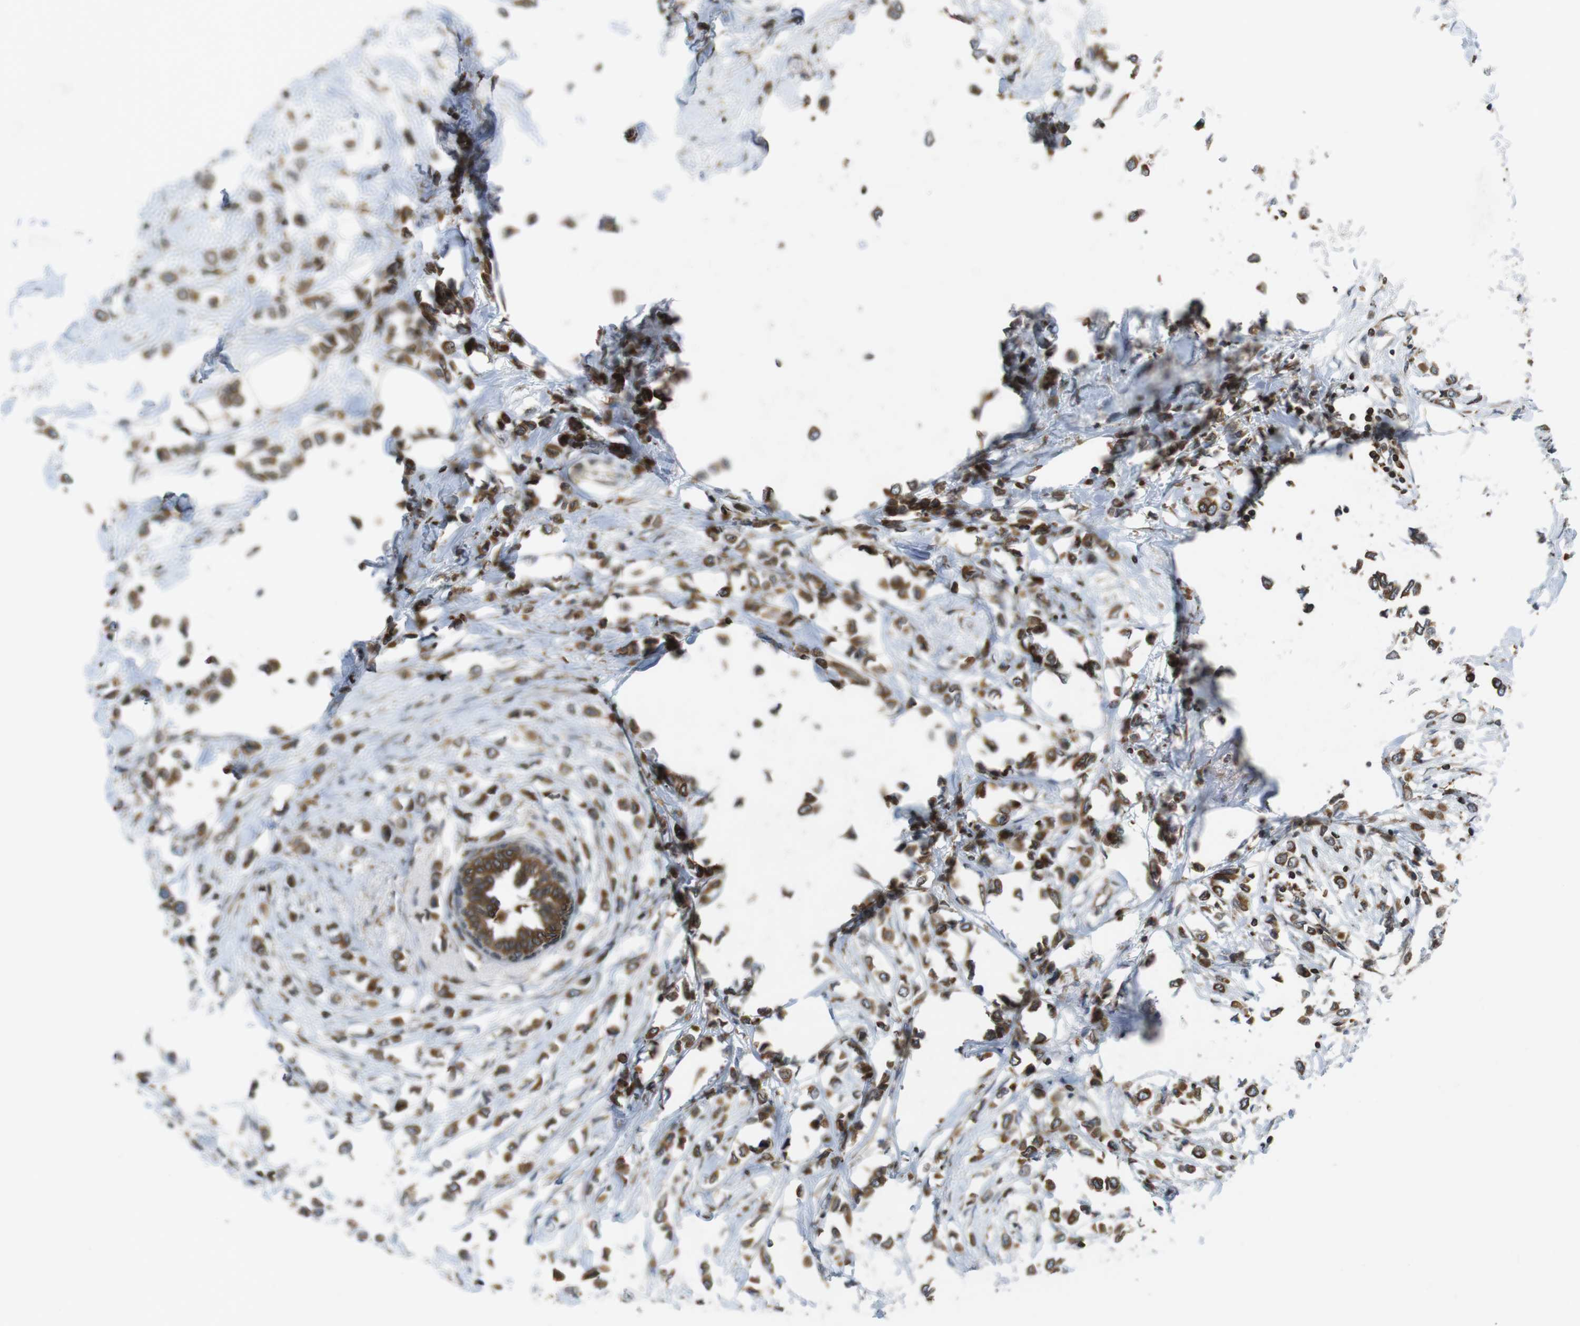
{"staining": {"intensity": "moderate", "quantity": ">75%", "location": "cytoplasmic/membranous"}, "tissue": "breast cancer", "cell_type": "Tumor cells", "image_type": "cancer", "snomed": [{"axis": "morphology", "description": "Lobular carcinoma"}, {"axis": "topography", "description": "Breast"}], "caption": "Protein staining by immunohistochemistry (IHC) reveals moderate cytoplasmic/membranous positivity in about >75% of tumor cells in breast cancer.", "gene": "ARL6IP5", "patient": {"sex": "female", "age": 51}}